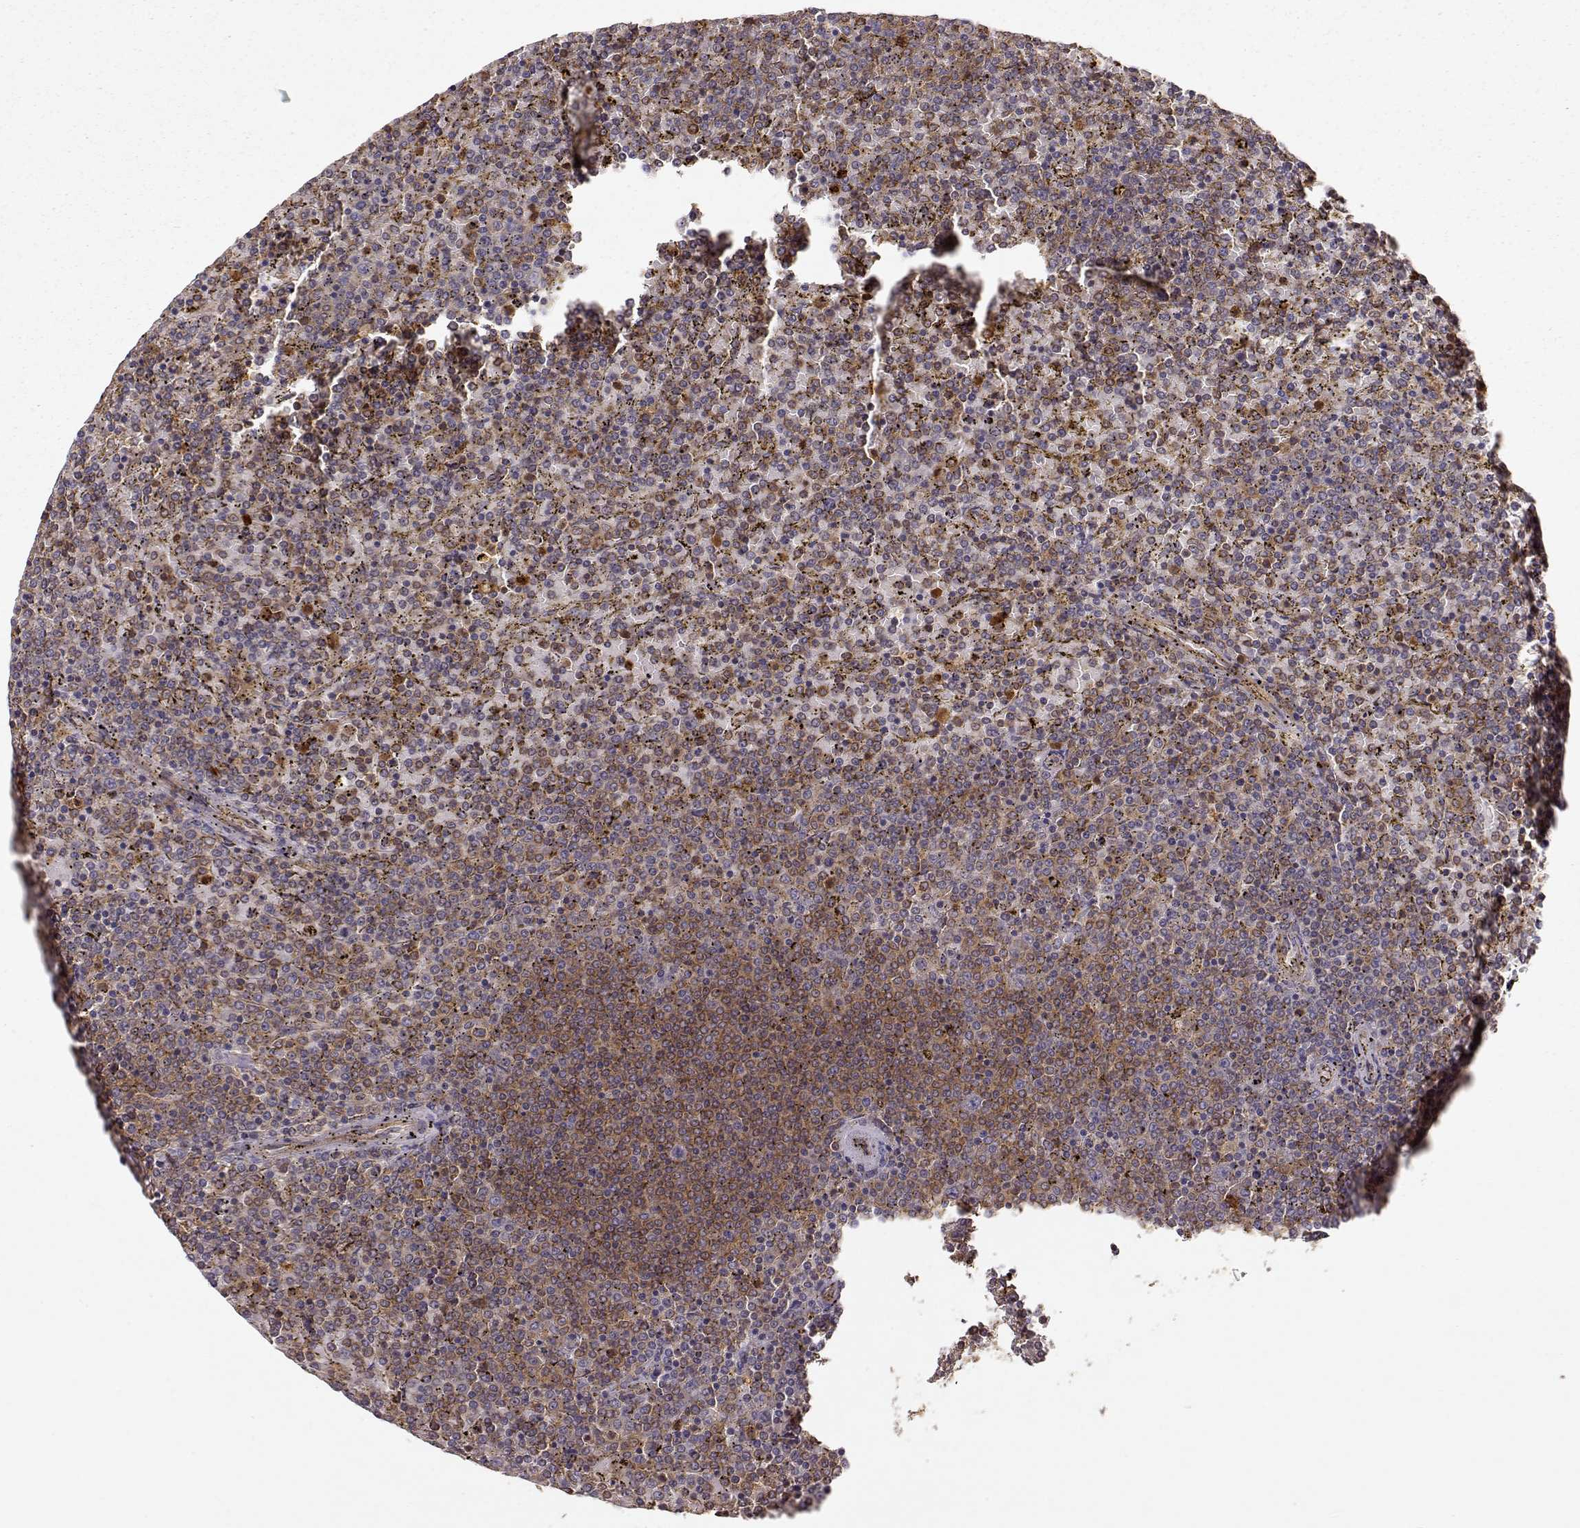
{"staining": {"intensity": "weak", "quantity": ">75%", "location": "cytoplasmic/membranous"}, "tissue": "lymphoma", "cell_type": "Tumor cells", "image_type": "cancer", "snomed": [{"axis": "morphology", "description": "Malignant lymphoma, non-Hodgkin's type, Low grade"}, {"axis": "topography", "description": "Spleen"}], "caption": "Weak cytoplasmic/membranous expression for a protein is identified in approximately >75% of tumor cells of lymphoma using IHC.", "gene": "ARHGEF2", "patient": {"sex": "female", "age": 77}}